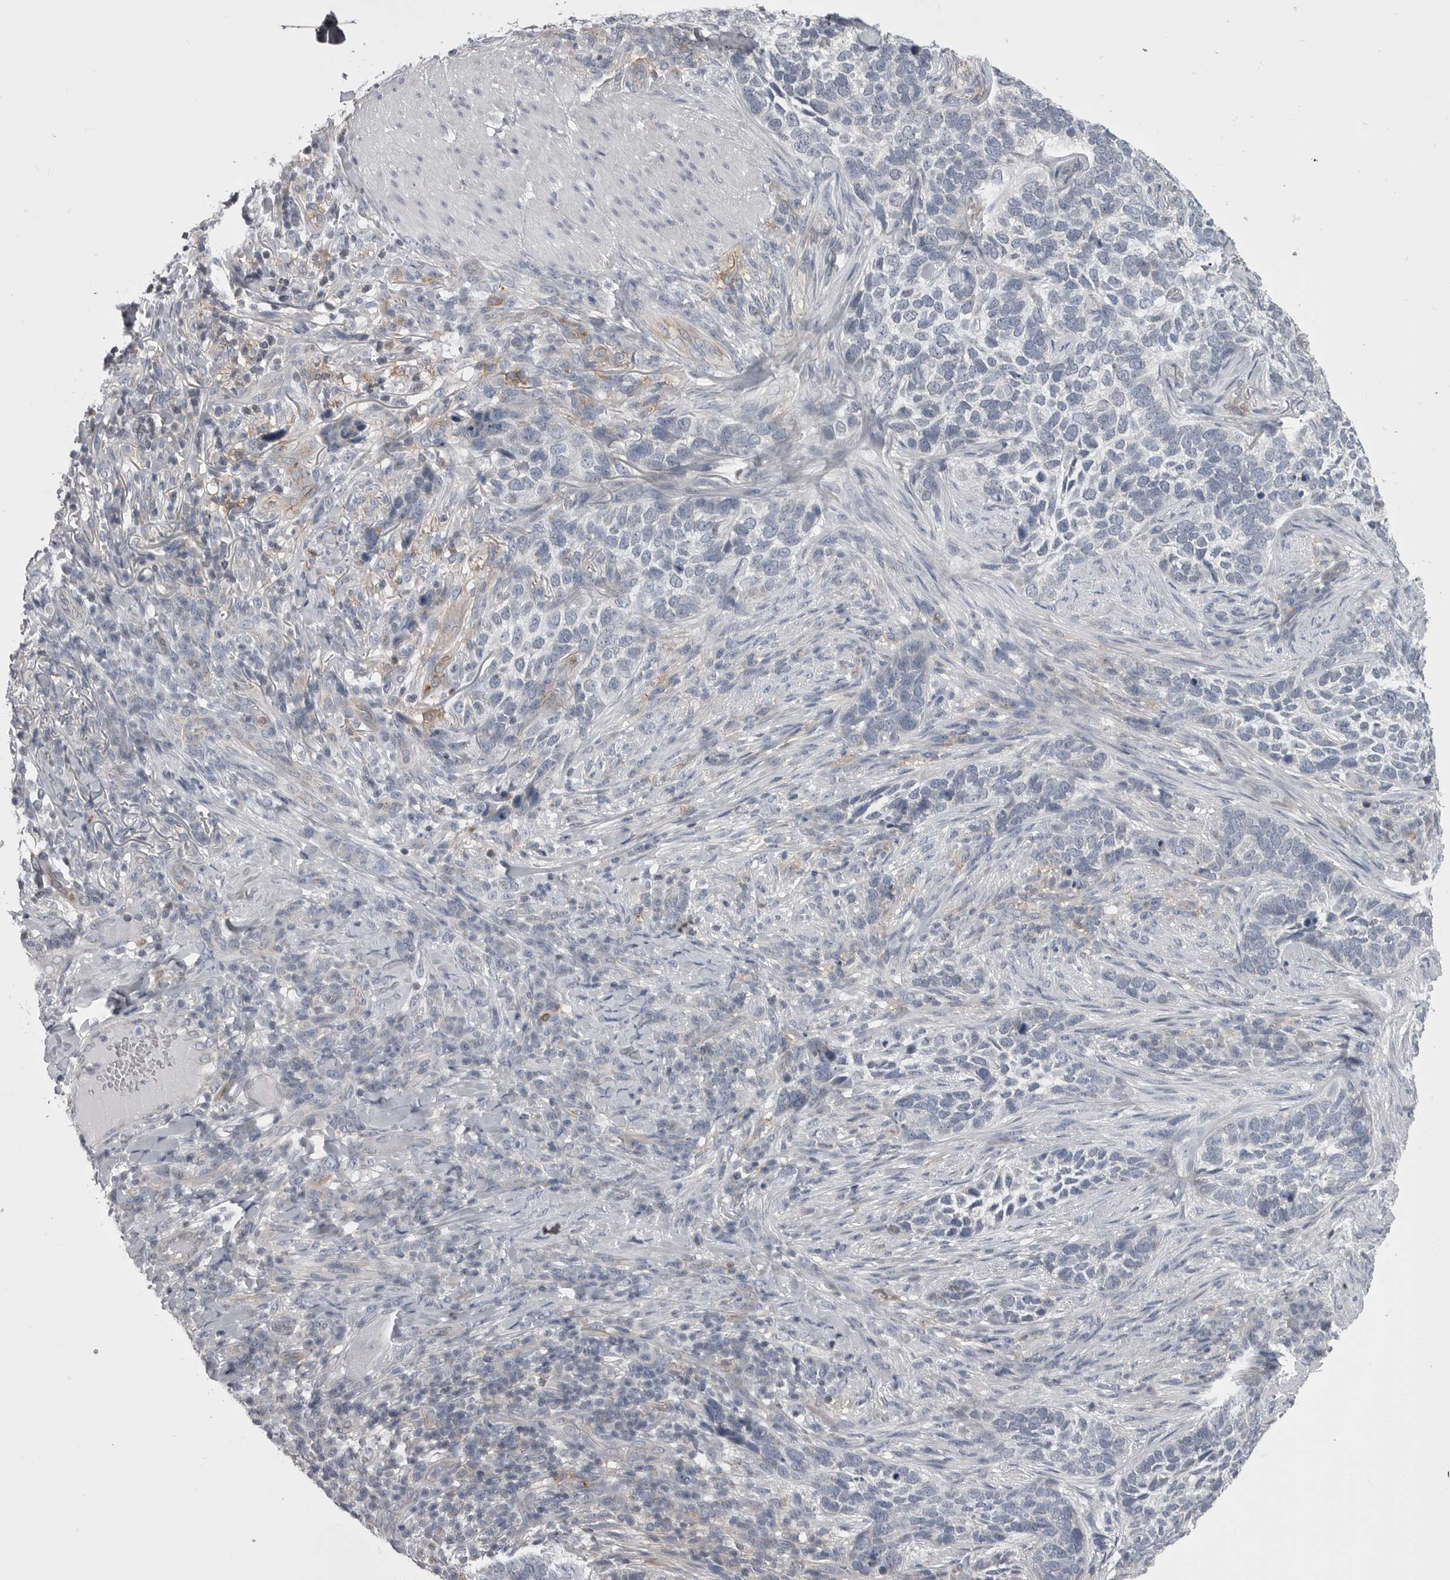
{"staining": {"intensity": "negative", "quantity": "none", "location": "none"}, "tissue": "skin cancer", "cell_type": "Tumor cells", "image_type": "cancer", "snomed": [{"axis": "morphology", "description": "Basal cell carcinoma"}, {"axis": "topography", "description": "Skin"}], "caption": "Immunohistochemistry photomicrograph of skin cancer stained for a protein (brown), which shows no positivity in tumor cells. The staining is performed using DAB (3,3'-diaminobenzidine) brown chromogen with nuclei counter-stained in using hematoxylin.", "gene": "OPLAH", "patient": {"sex": "female", "age": 64}}